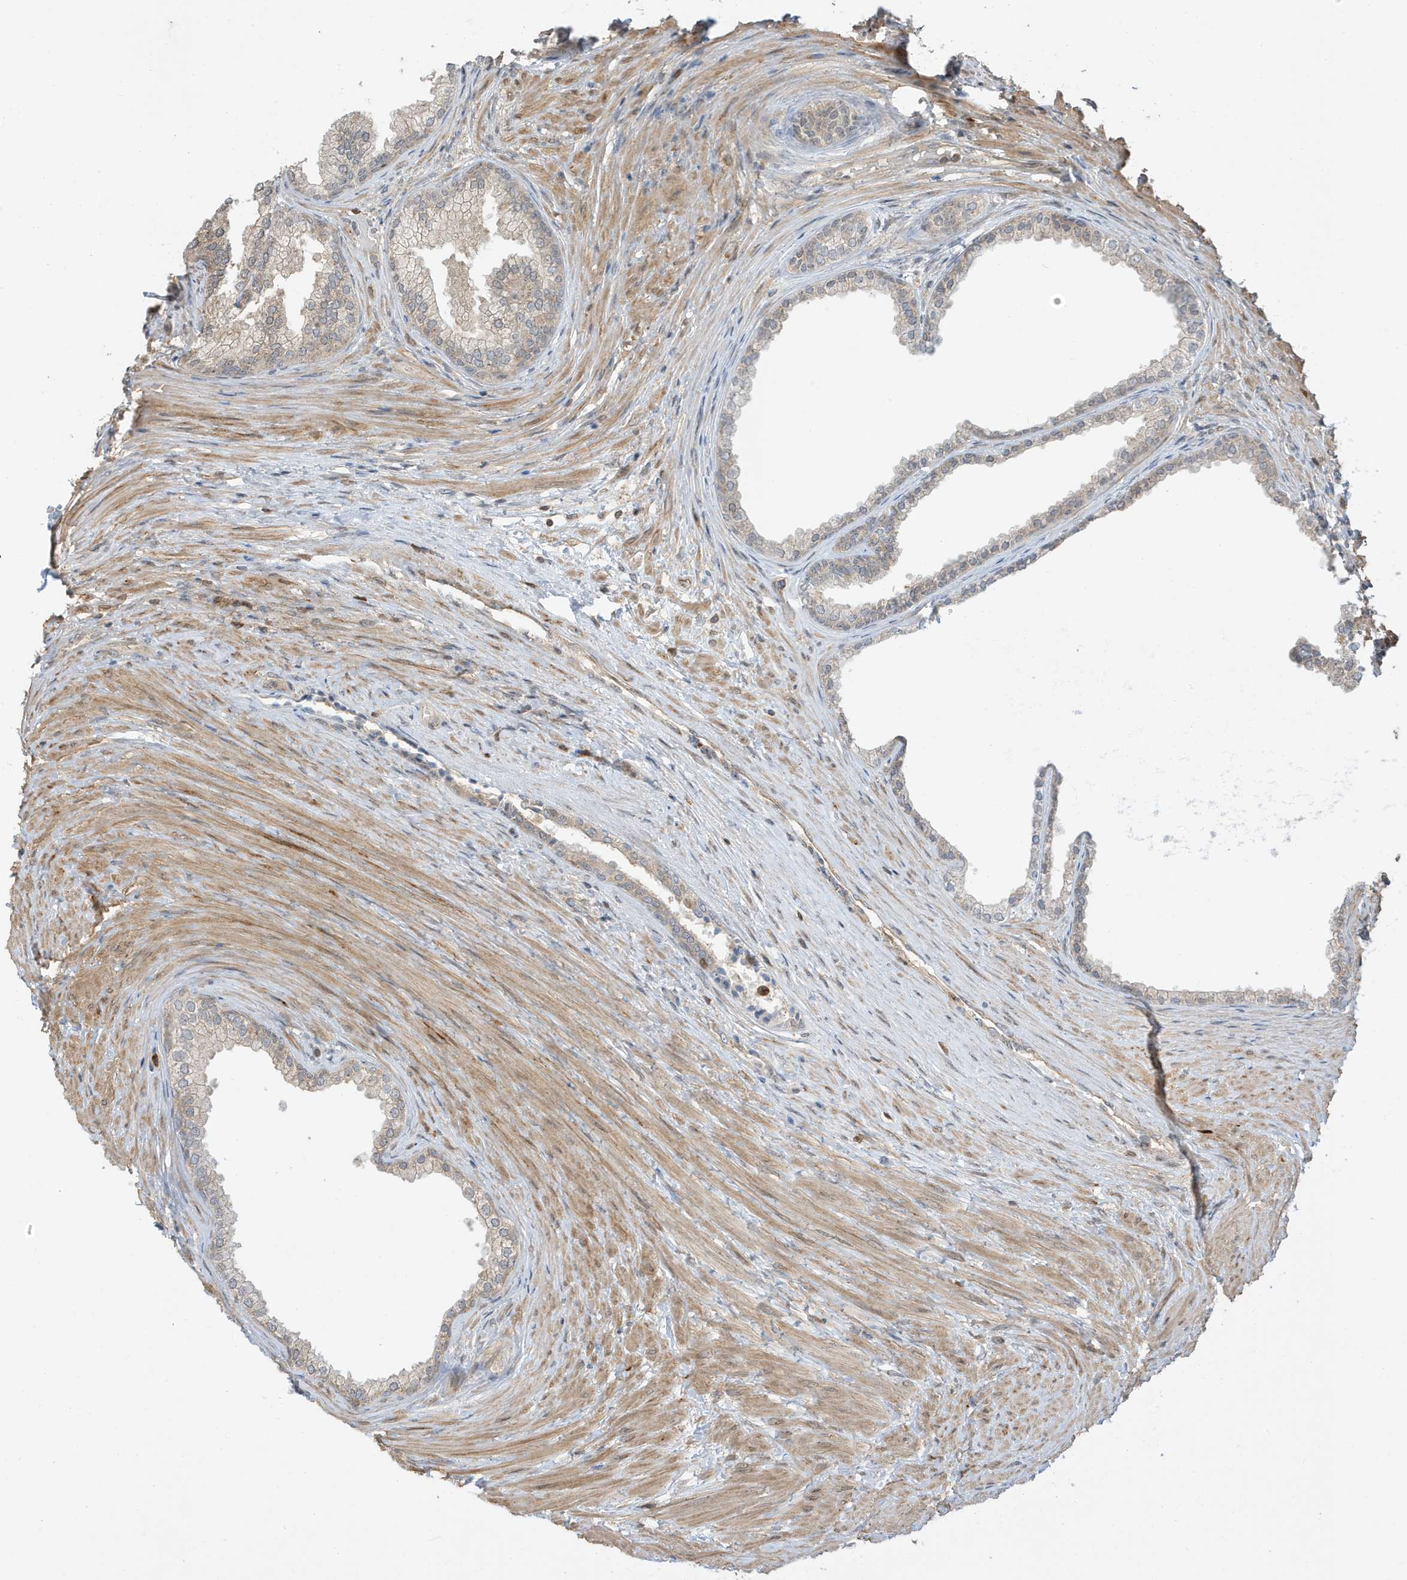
{"staining": {"intensity": "moderate", "quantity": "25%-75%", "location": "cytoplasmic/membranous"}, "tissue": "prostate", "cell_type": "Glandular cells", "image_type": "normal", "snomed": [{"axis": "morphology", "description": "Normal tissue, NOS"}, {"axis": "topography", "description": "Prostate"}], "caption": "Immunohistochemical staining of normal human prostate demonstrates moderate cytoplasmic/membranous protein staining in approximately 25%-75% of glandular cells.", "gene": "TAB3", "patient": {"sex": "male", "age": 76}}